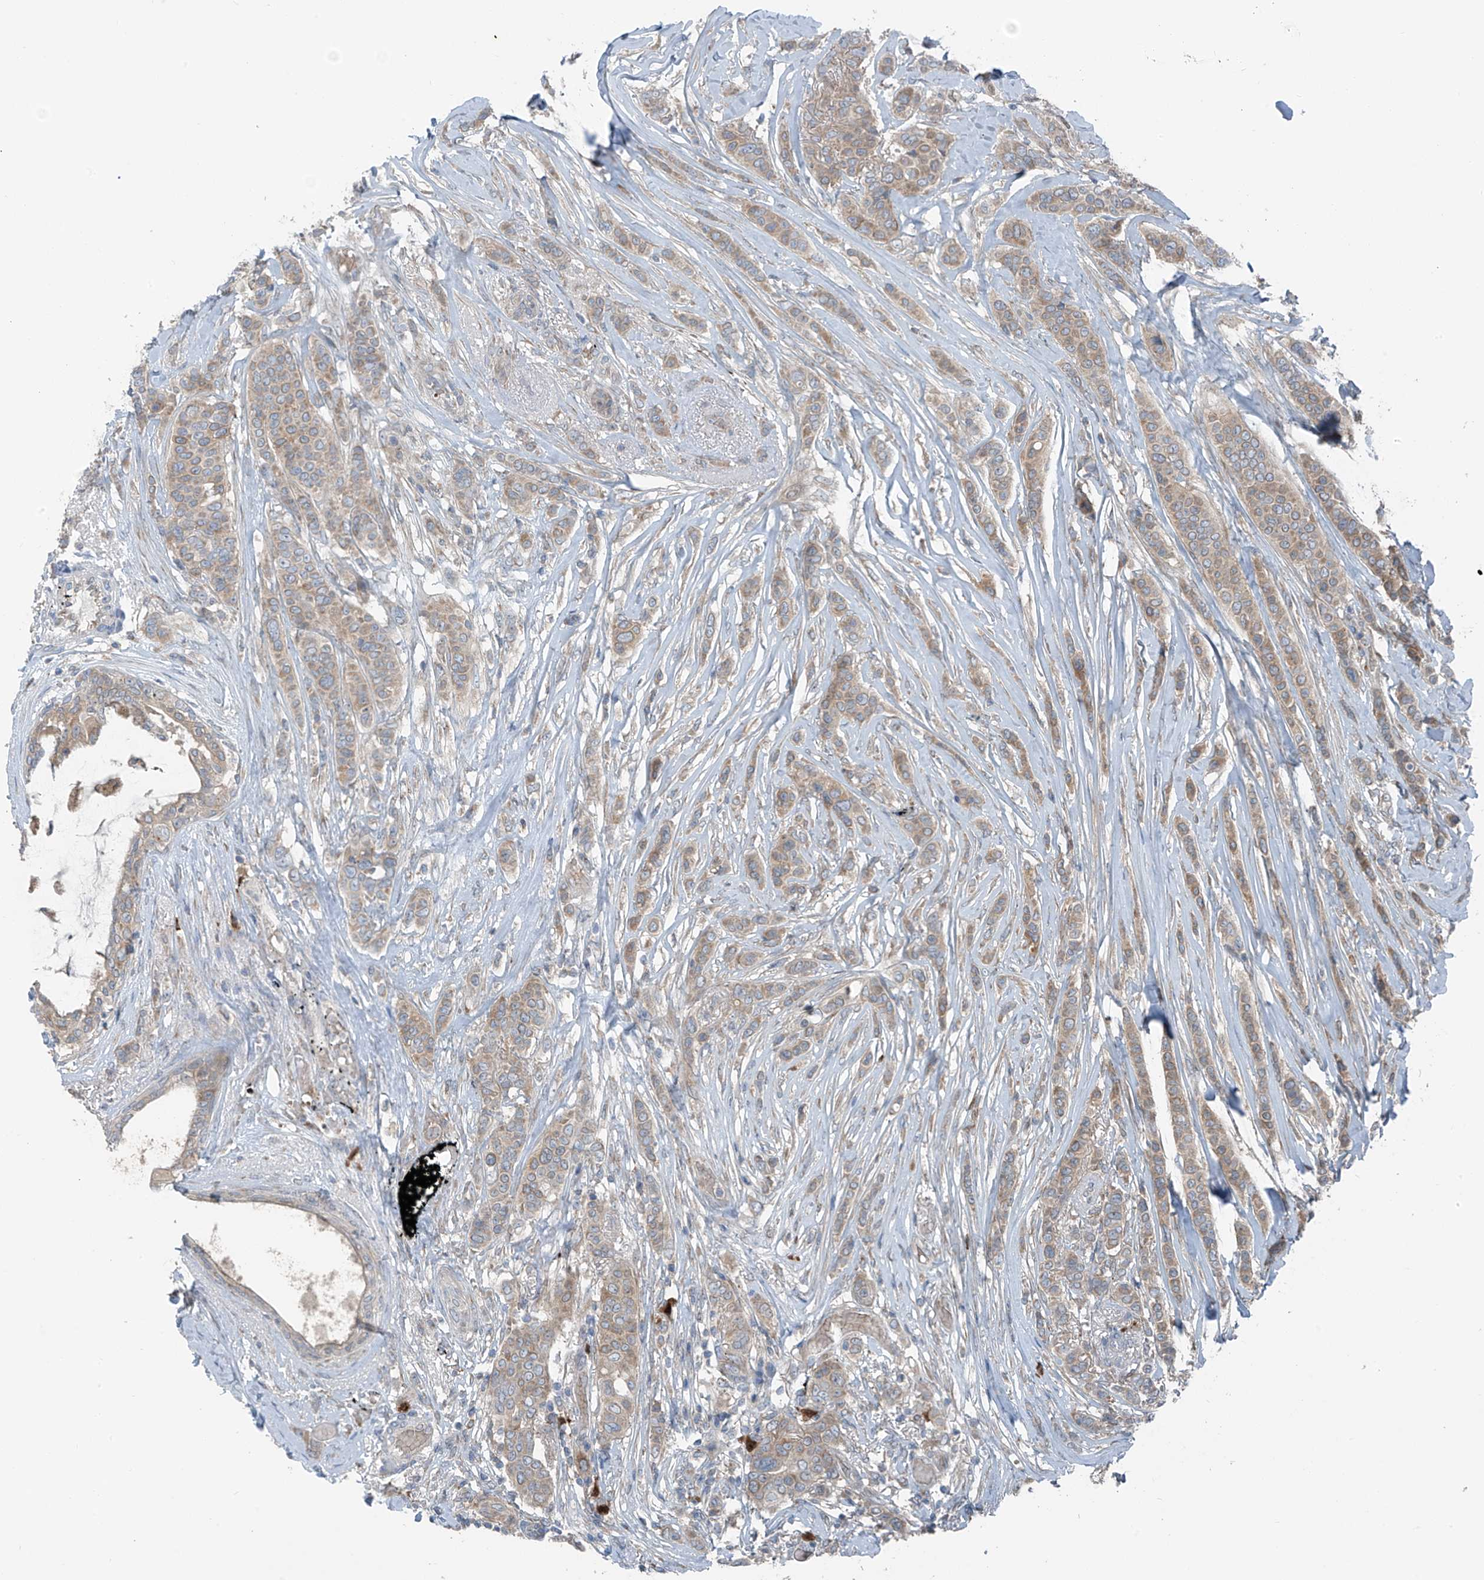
{"staining": {"intensity": "weak", "quantity": ">75%", "location": "cytoplasmic/membranous"}, "tissue": "breast cancer", "cell_type": "Tumor cells", "image_type": "cancer", "snomed": [{"axis": "morphology", "description": "Lobular carcinoma"}, {"axis": "topography", "description": "Breast"}], "caption": "Lobular carcinoma (breast) stained with IHC shows weak cytoplasmic/membranous staining in about >75% of tumor cells. The staining was performed using DAB to visualize the protein expression in brown, while the nuclei were stained in blue with hematoxylin (Magnification: 20x).", "gene": "SLC12A6", "patient": {"sex": "female", "age": 51}}